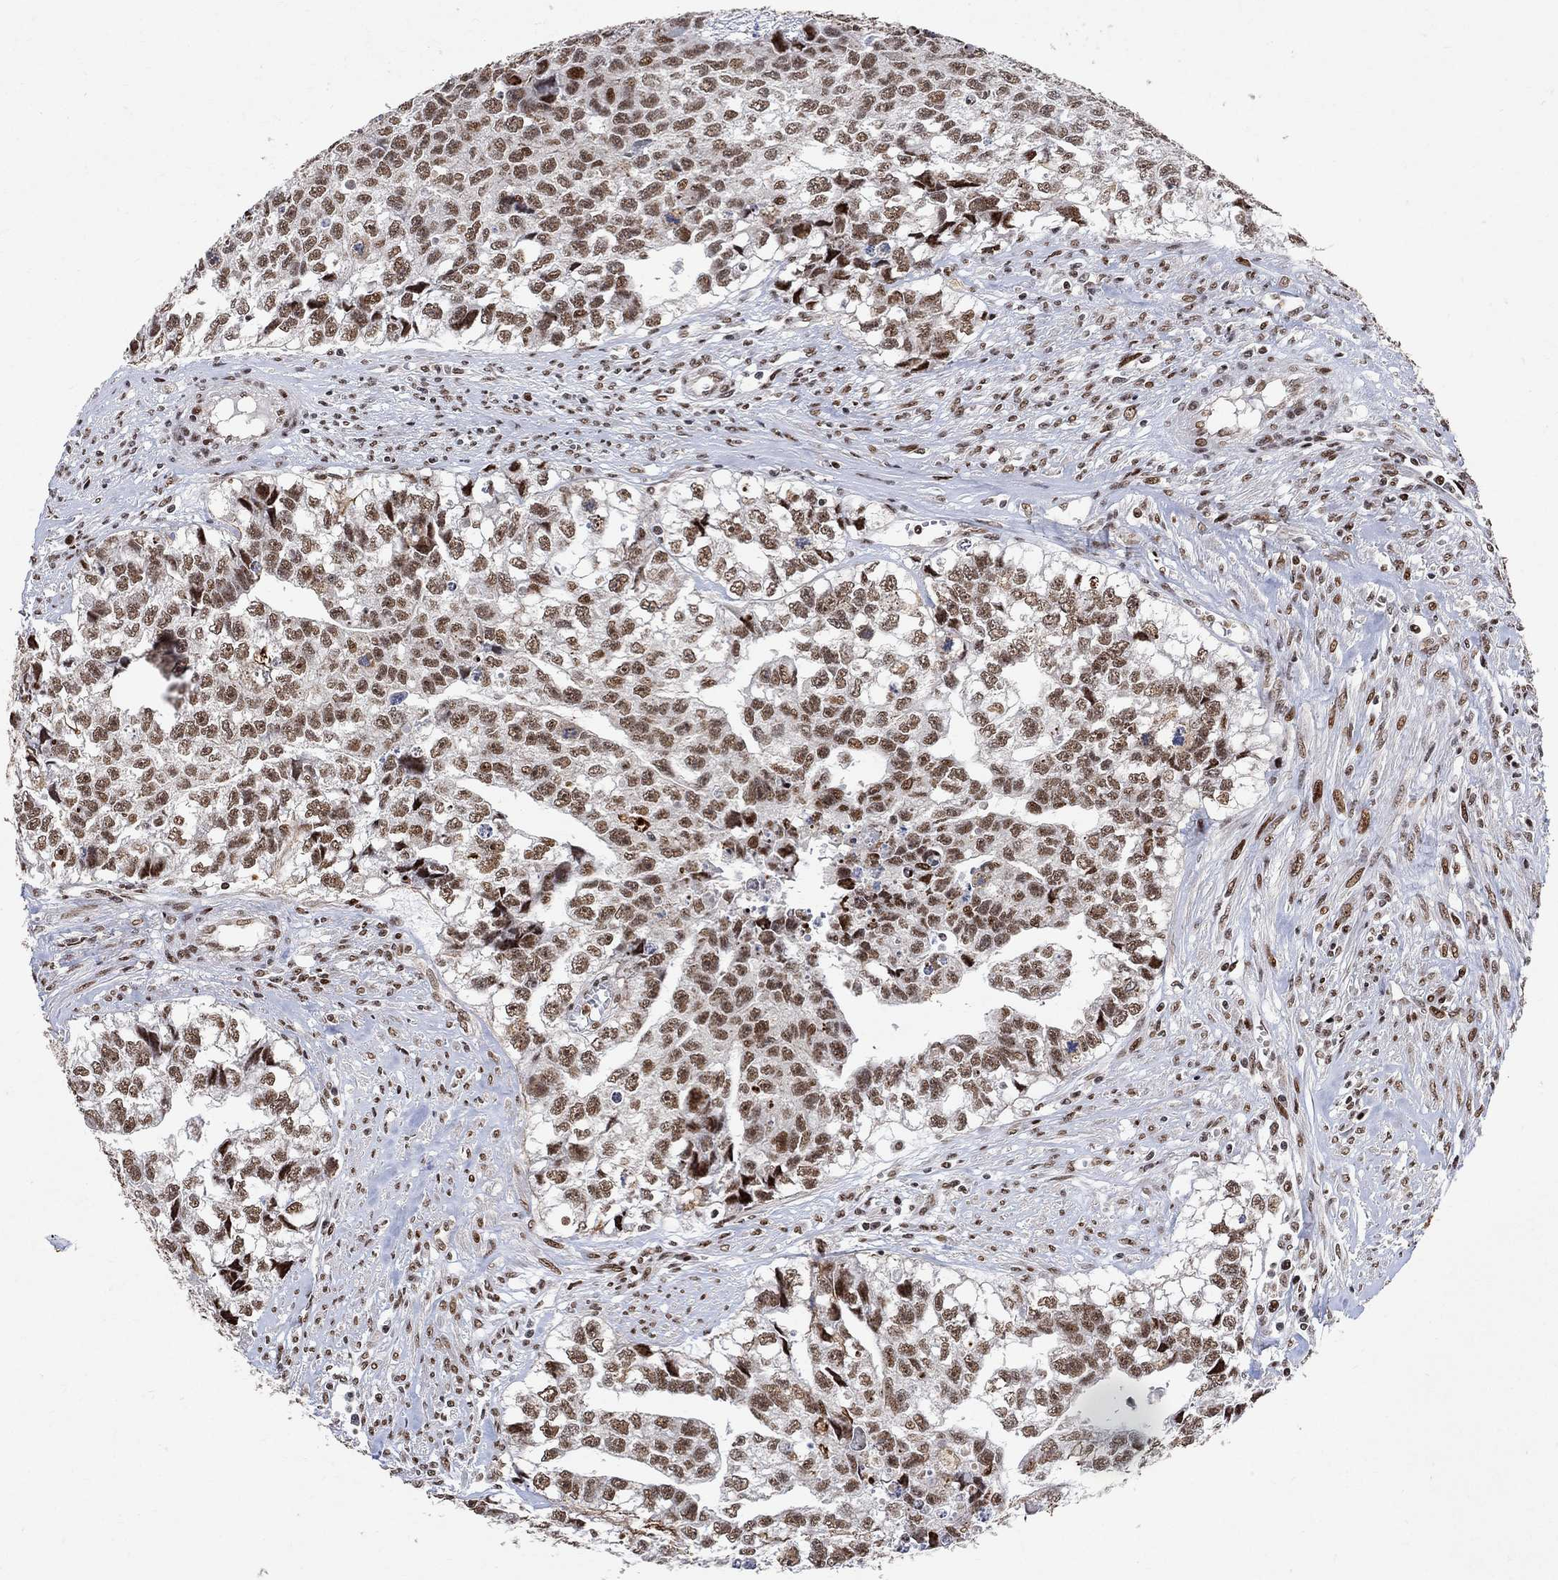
{"staining": {"intensity": "moderate", "quantity": ">75%", "location": "nuclear"}, "tissue": "testis cancer", "cell_type": "Tumor cells", "image_type": "cancer", "snomed": [{"axis": "morphology", "description": "Carcinoma, Embryonal, NOS"}, {"axis": "morphology", "description": "Teratoma, malignant, NOS"}, {"axis": "topography", "description": "Testis"}], "caption": "Testis cancer (malignant teratoma) tissue demonstrates moderate nuclear positivity in about >75% of tumor cells", "gene": "E4F1", "patient": {"sex": "male", "age": 44}}